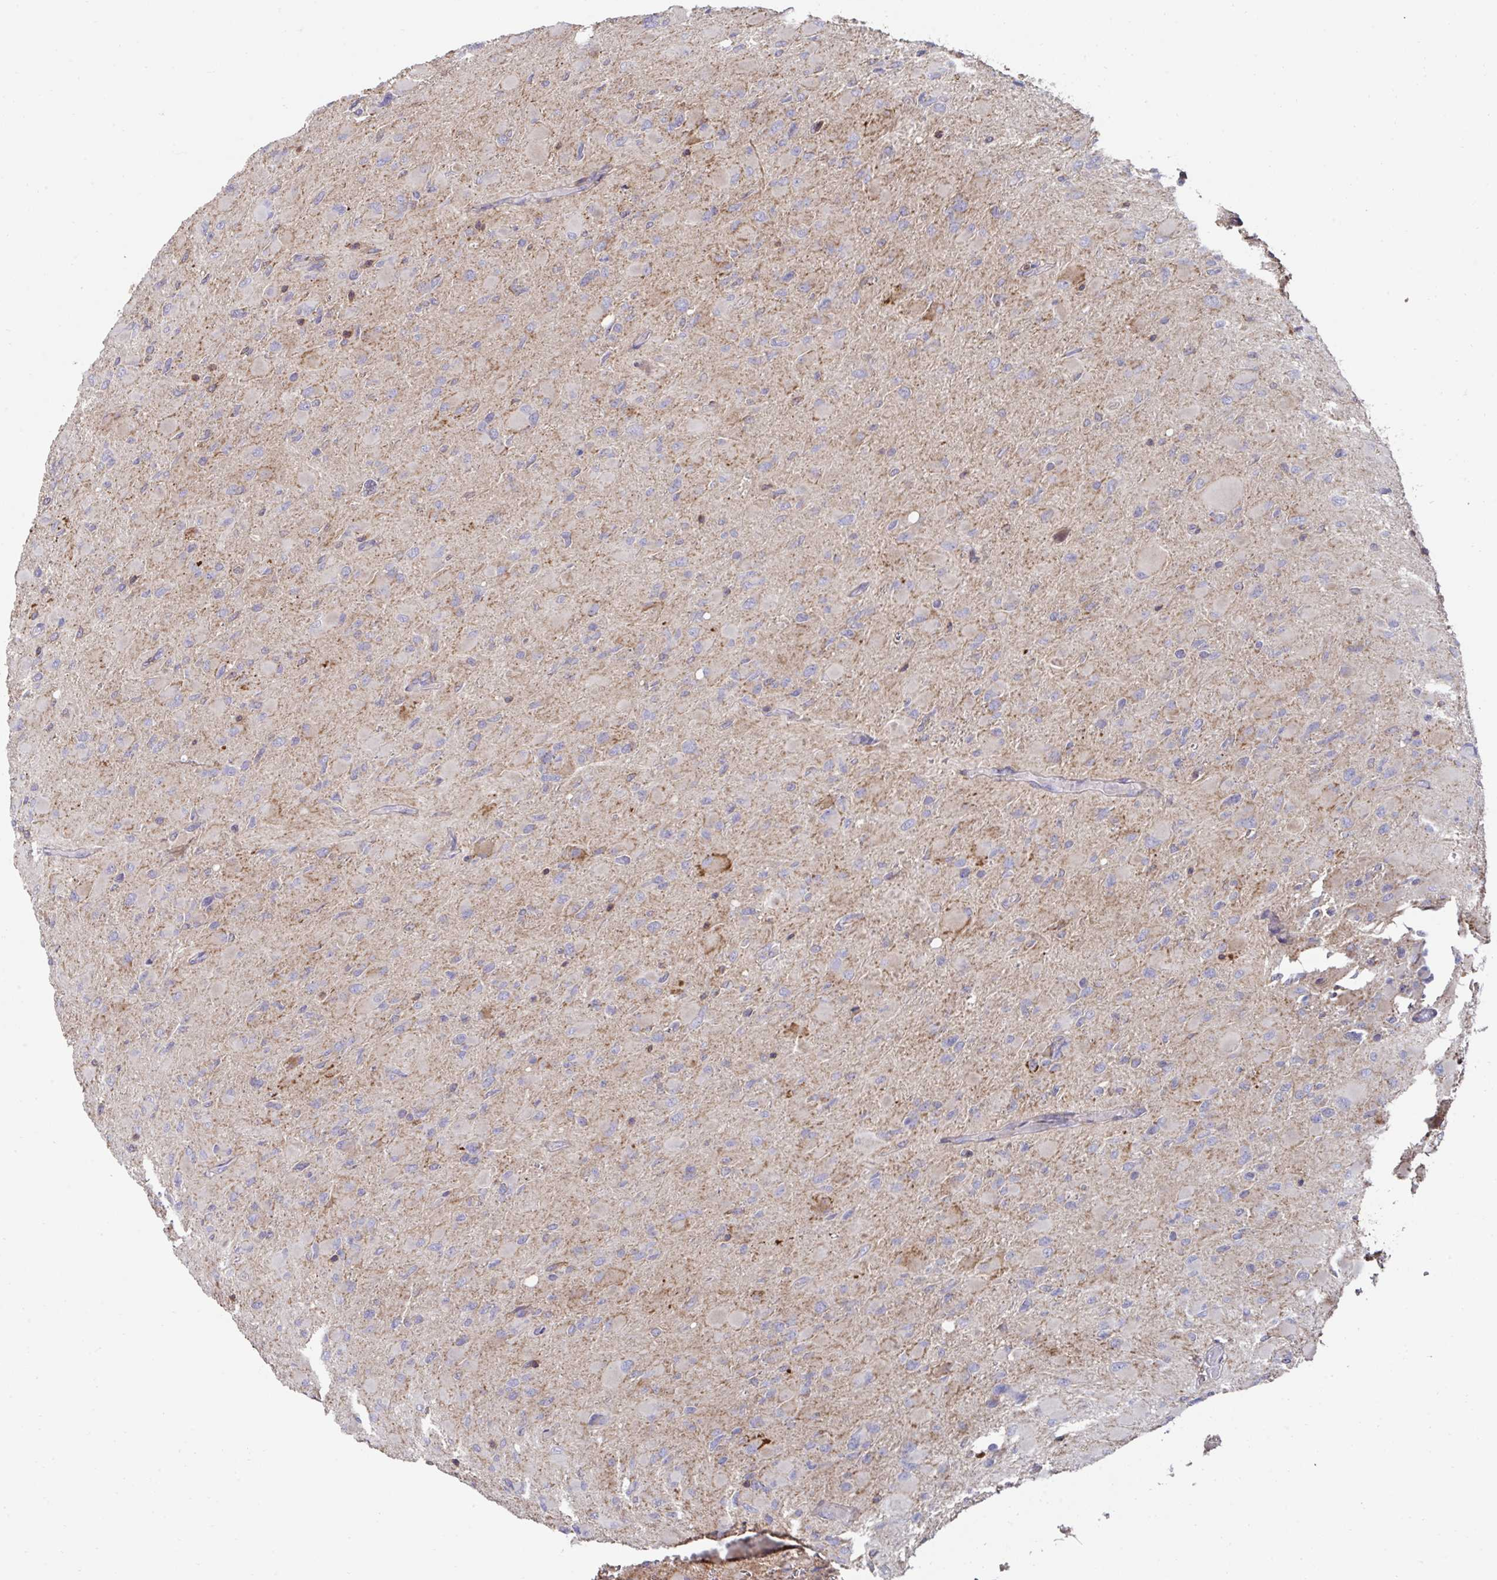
{"staining": {"intensity": "weak", "quantity": "25%-75%", "location": "cytoplasmic/membranous"}, "tissue": "glioma", "cell_type": "Tumor cells", "image_type": "cancer", "snomed": [{"axis": "morphology", "description": "Glioma, malignant, High grade"}, {"axis": "topography", "description": "Cerebral cortex"}], "caption": "A low amount of weak cytoplasmic/membranous staining is identified in about 25%-75% of tumor cells in malignant glioma (high-grade) tissue.", "gene": "DZANK1", "patient": {"sex": "female", "age": 36}}